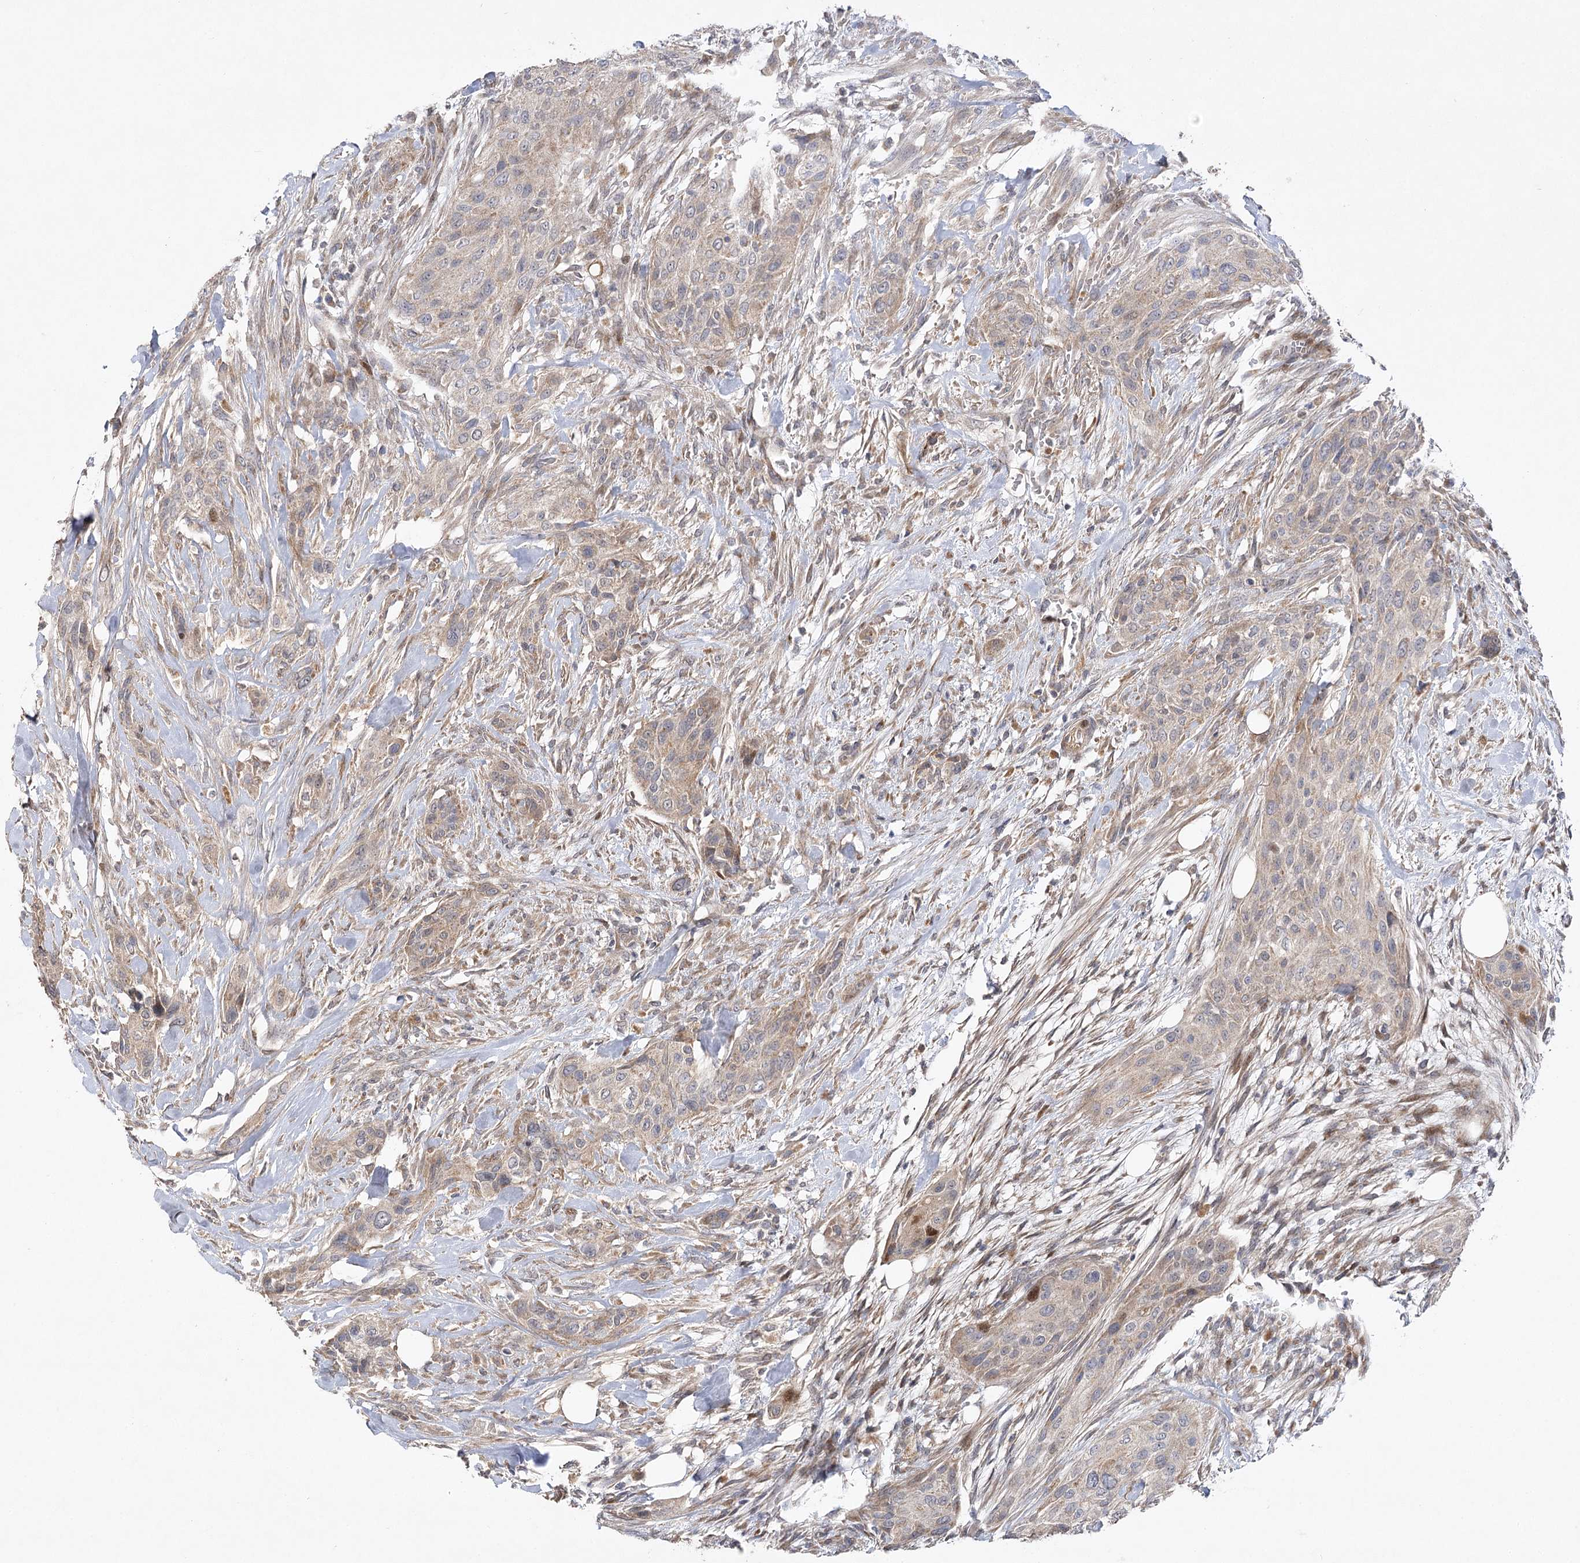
{"staining": {"intensity": "weak", "quantity": "25%-75%", "location": "cytoplasmic/membranous"}, "tissue": "urothelial cancer", "cell_type": "Tumor cells", "image_type": "cancer", "snomed": [{"axis": "morphology", "description": "Urothelial carcinoma, High grade"}, {"axis": "topography", "description": "Urinary bladder"}], "caption": "Tumor cells exhibit low levels of weak cytoplasmic/membranous expression in approximately 25%-75% of cells in urothelial cancer.", "gene": "OBSL1", "patient": {"sex": "male", "age": 35}}